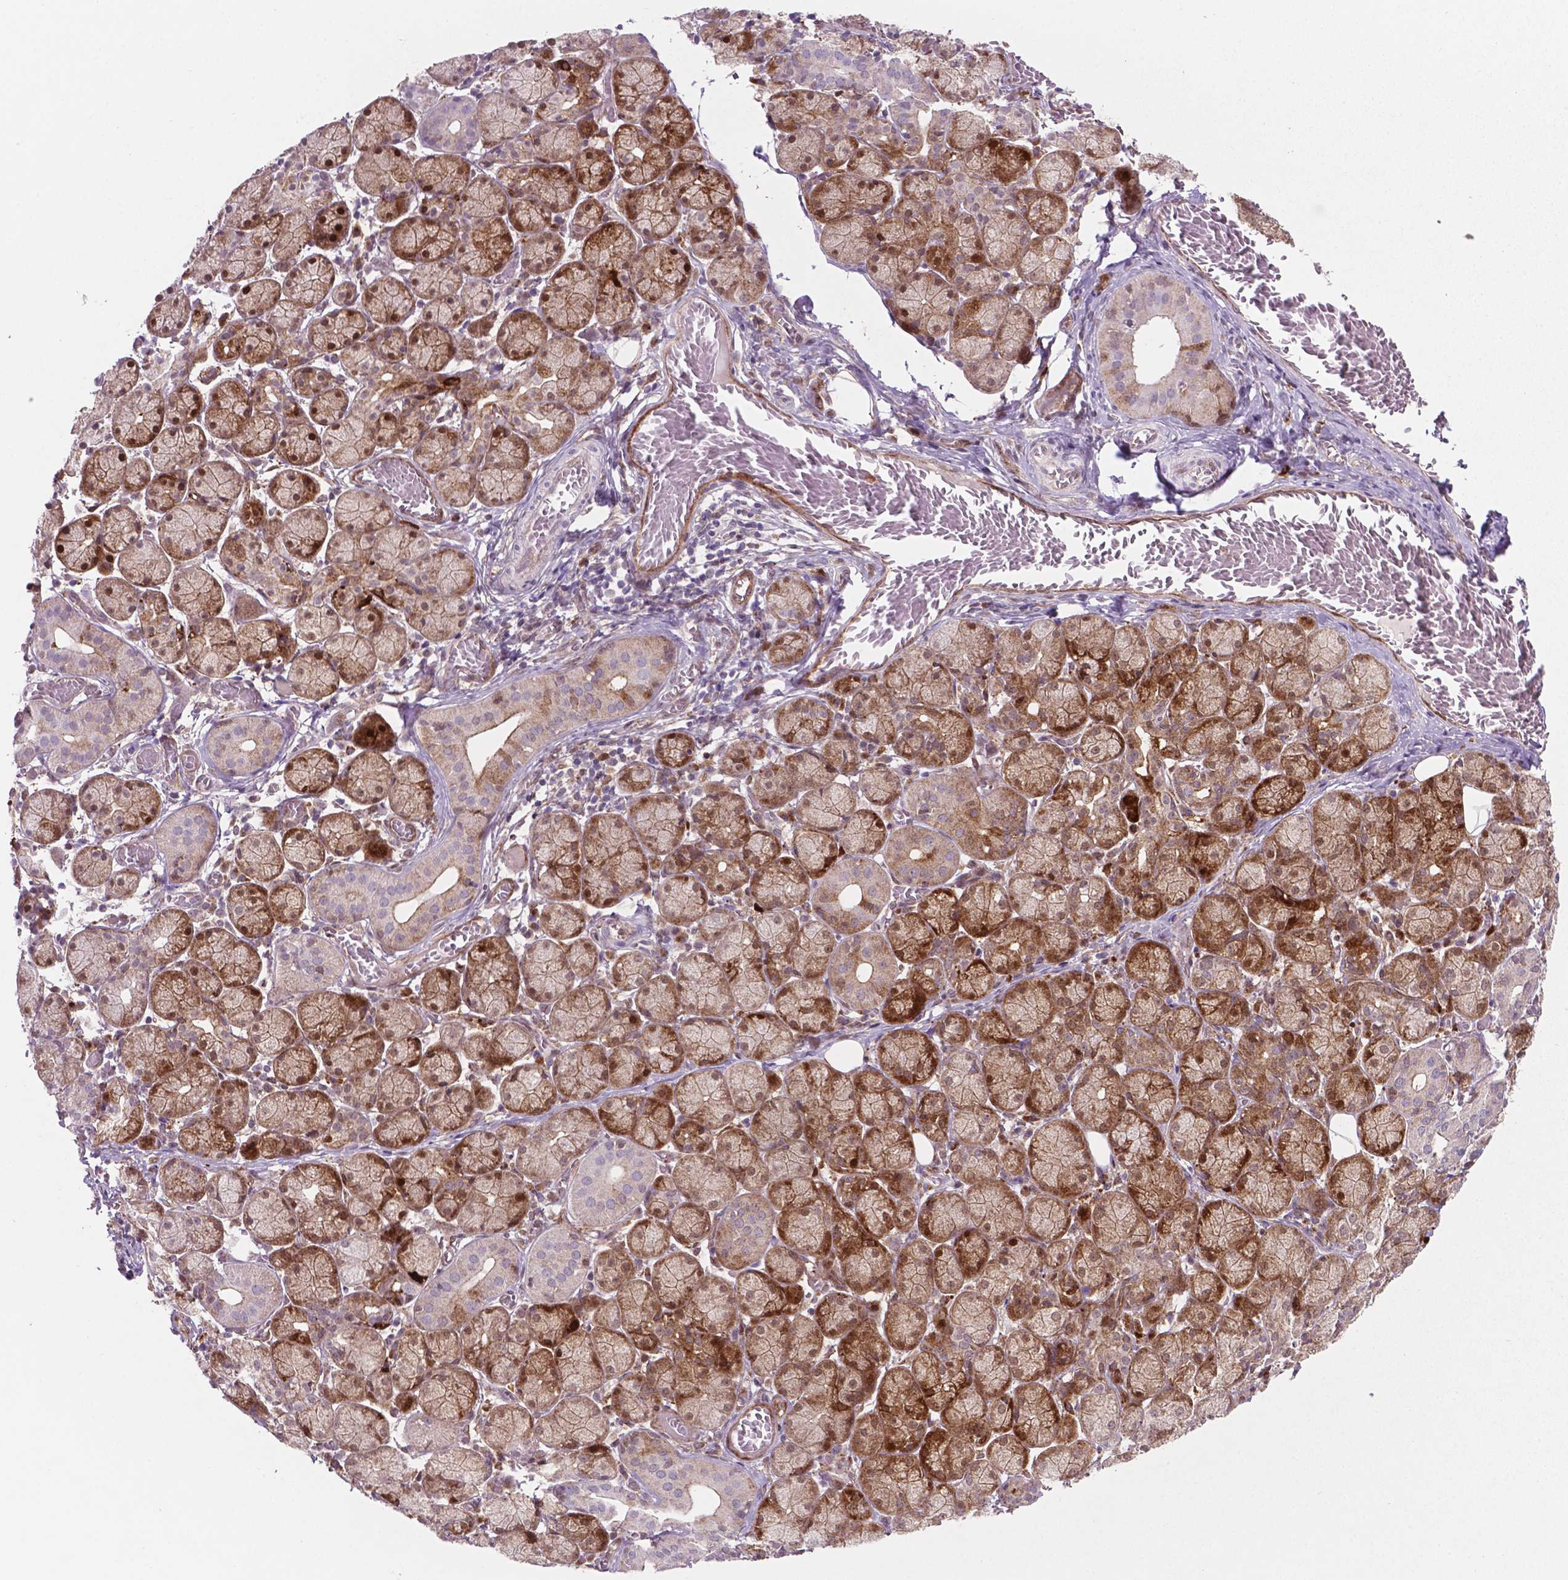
{"staining": {"intensity": "moderate", "quantity": "25%-75%", "location": "cytoplasmic/membranous,nuclear"}, "tissue": "salivary gland", "cell_type": "Glandular cells", "image_type": "normal", "snomed": [{"axis": "morphology", "description": "Normal tissue, NOS"}, {"axis": "topography", "description": "Salivary gland"}, {"axis": "topography", "description": "Peripheral nerve tissue"}], "caption": "Immunohistochemical staining of benign salivary gland exhibits medium levels of moderate cytoplasmic/membranous,nuclear positivity in about 25%-75% of glandular cells. (DAB (3,3'-diaminobenzidine) IHC, brown staining for protein, blue staining for nuclei).", "gene": "LDHA", "patient": {"sex": "female", "age": 24}}